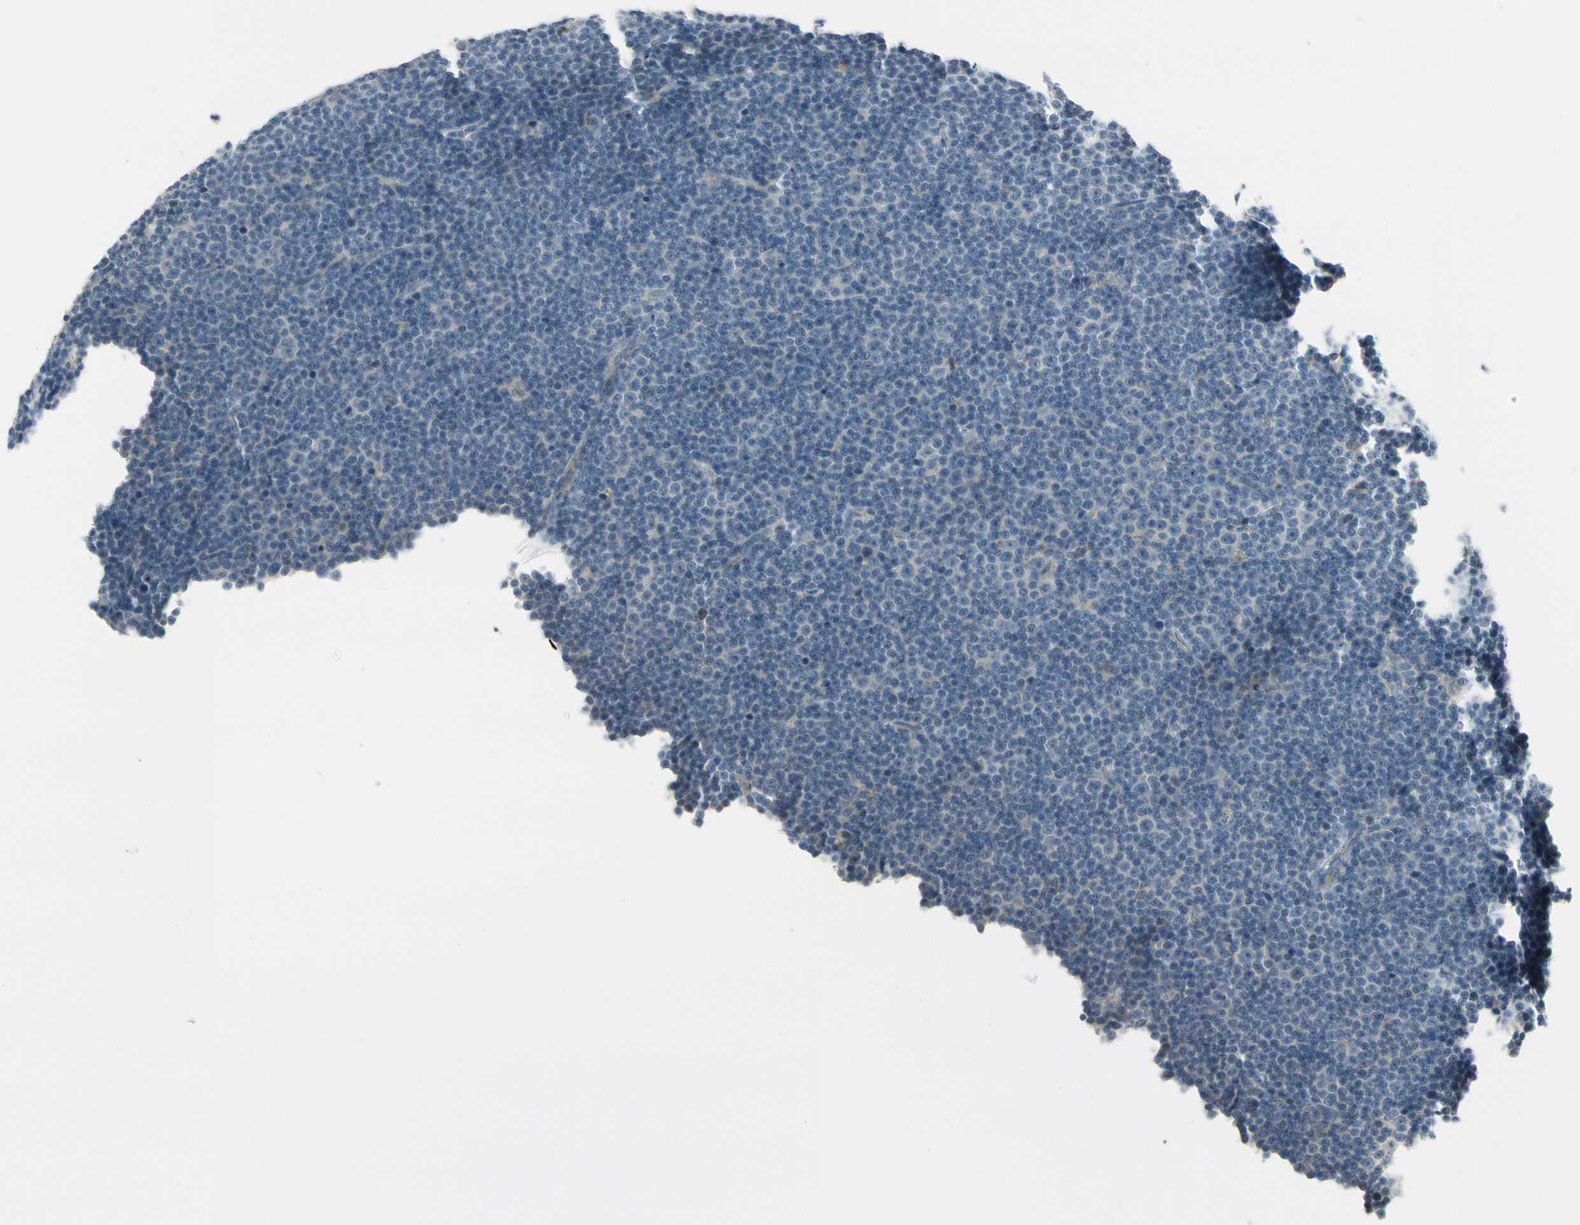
{"staining": {"intensity": "negative", "quantity": "none", "location": "none"}, "tissue": "lymphoma", "cell_type": "Tumor cells", "image_type": "cancer", "snomed": [{"axis": "morphology", "description": "Malignant lymphoma, non-Hodgkin's type, Low grade"}, {"axis": "topography", "description": "Lymph node"}], "caption": "An IHC photomicrograph of lymphoma is shown. There is no staining in tumor cells of lymphoma.", "gene": "CYP2E1", "patient": {"sex": "female", "age": 67}}